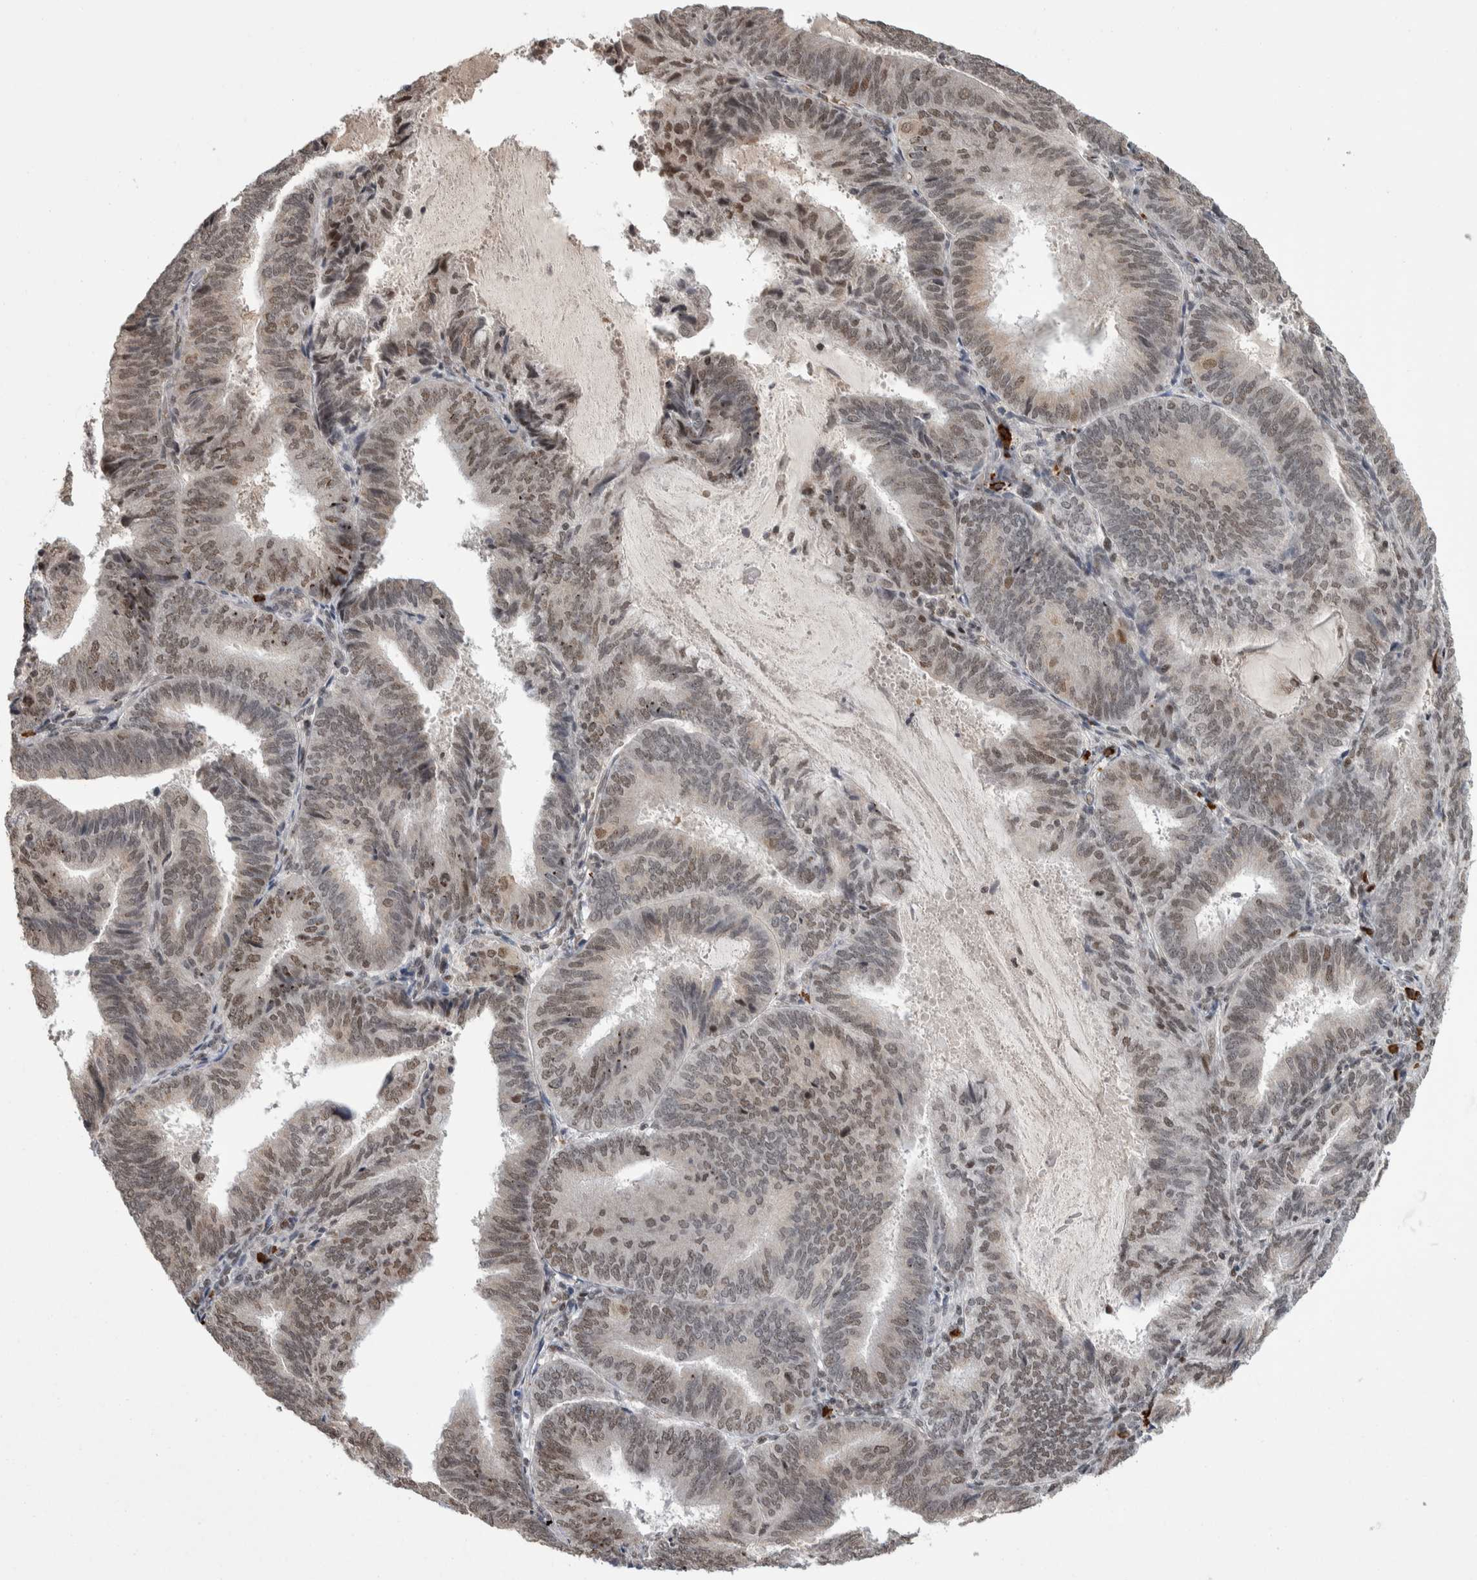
{"staining": {"intensity": "weak", "quantity": ">75%", "location": "nuclear"}, "tissue": "endometrial cancer", "cell_type": "Tumor cells", "image_type": "cancer", "snomed": [{"axis": "morphology", "description": "Adenocarcinoma, NOS"}, {"axis": "topography", "description": "Endometrium"}], "caption": "Immunohistochemistry of endometrial adenocarcinoma shows low levels of weak nuclear positivity in approximately >75% of tumor cells.", "gene": "ZNF592", "patient": {"sex": "female", "age": 81}}